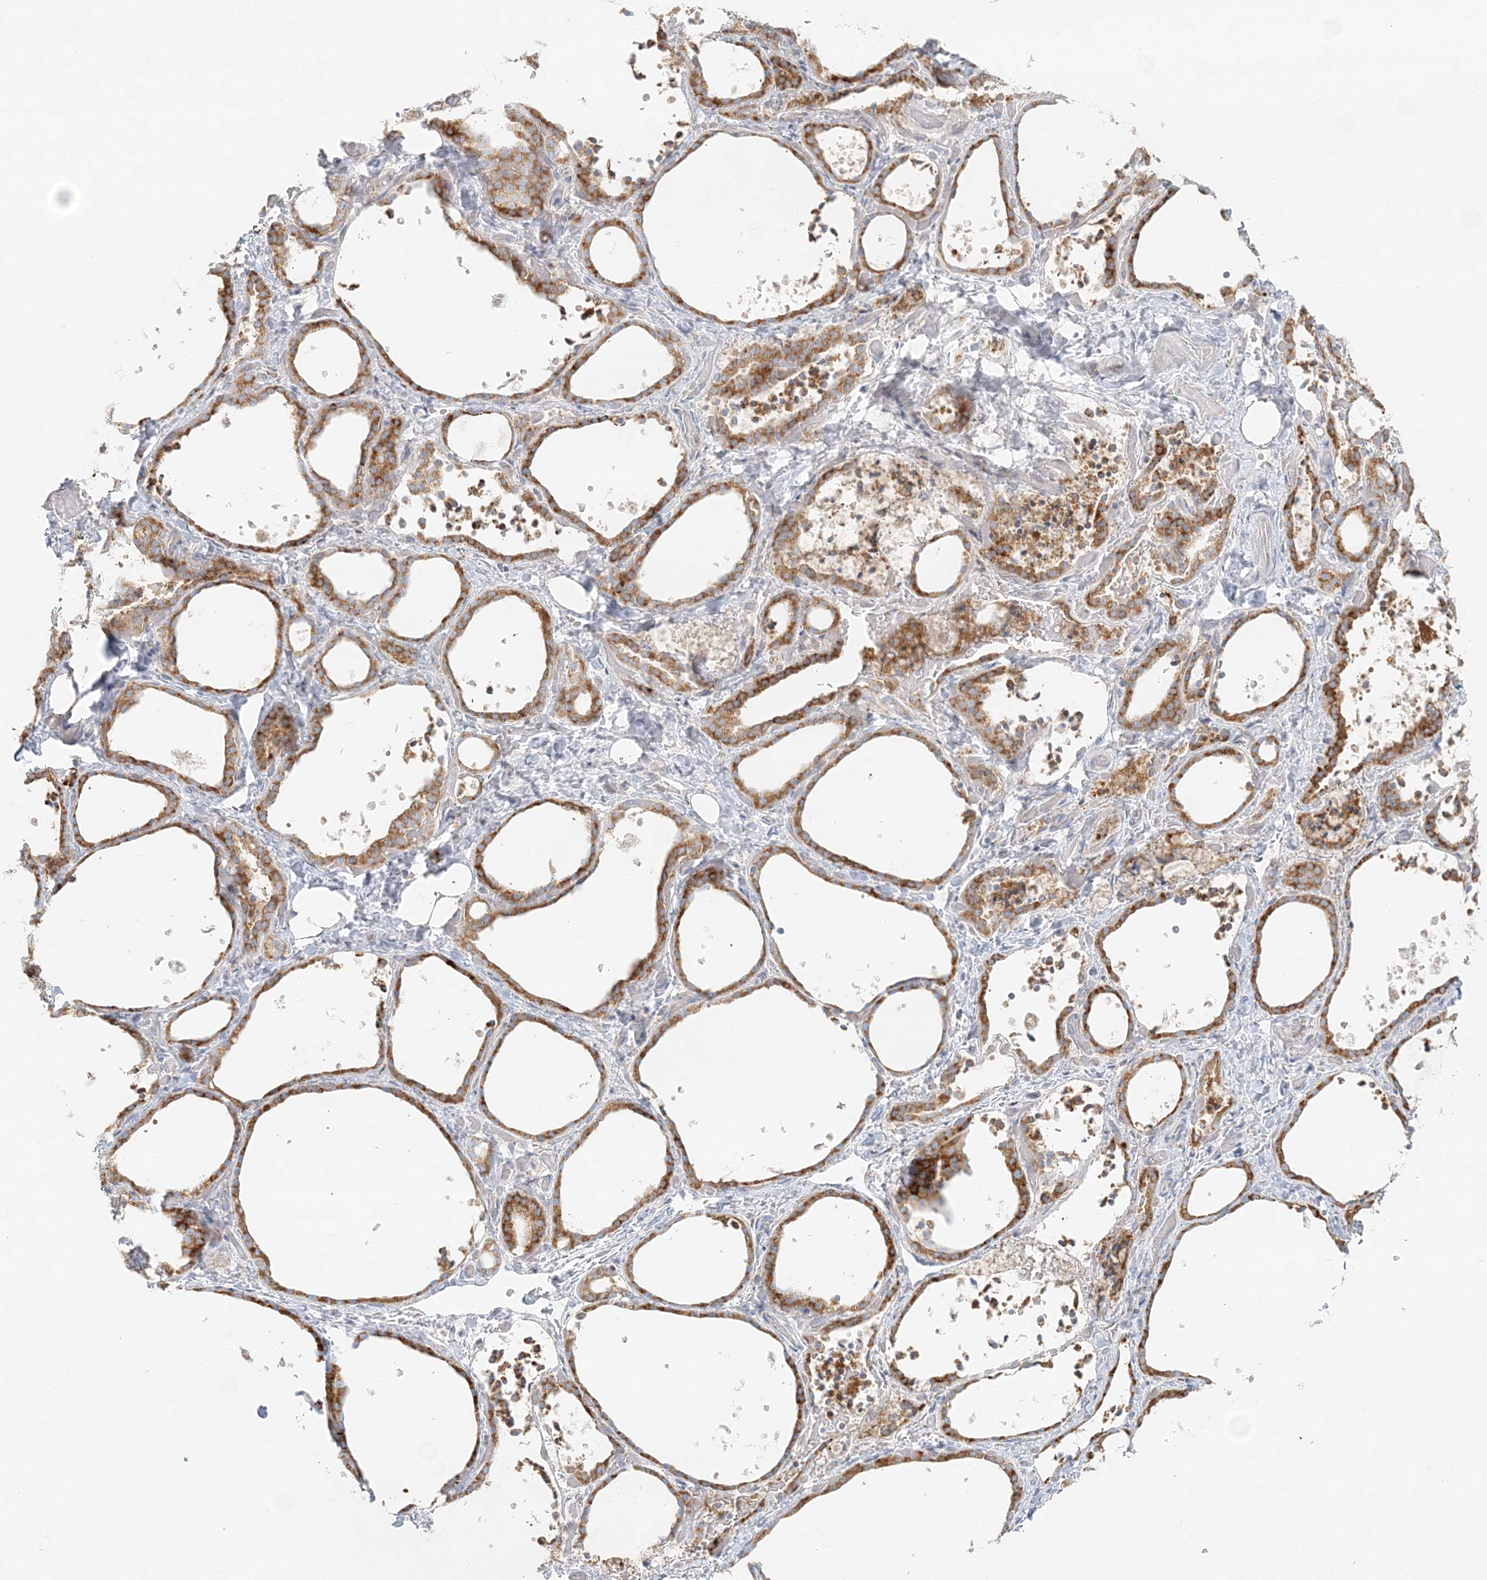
{"staining": {"intensity": "strong", "quantity": ">75%", "location": "cytoplasmic/membranous"}, "tissue": "thyroid gland", "cell_type": "Glandular cells", "image_type": "normal", "snomed": [{"axis": "morphology", "description": "Normal tissue, NOS"}, {"axis": "topography", "description": "Thyroid gland"}], "caption": "Protein expression analysis of unremarkable human thyroid gland reveals strong cytoplasmic/membranous positivity in approximately >75% of glandular cells.", "gene": "STK11IP", "patient": {"sex": "female", "age": 44}}